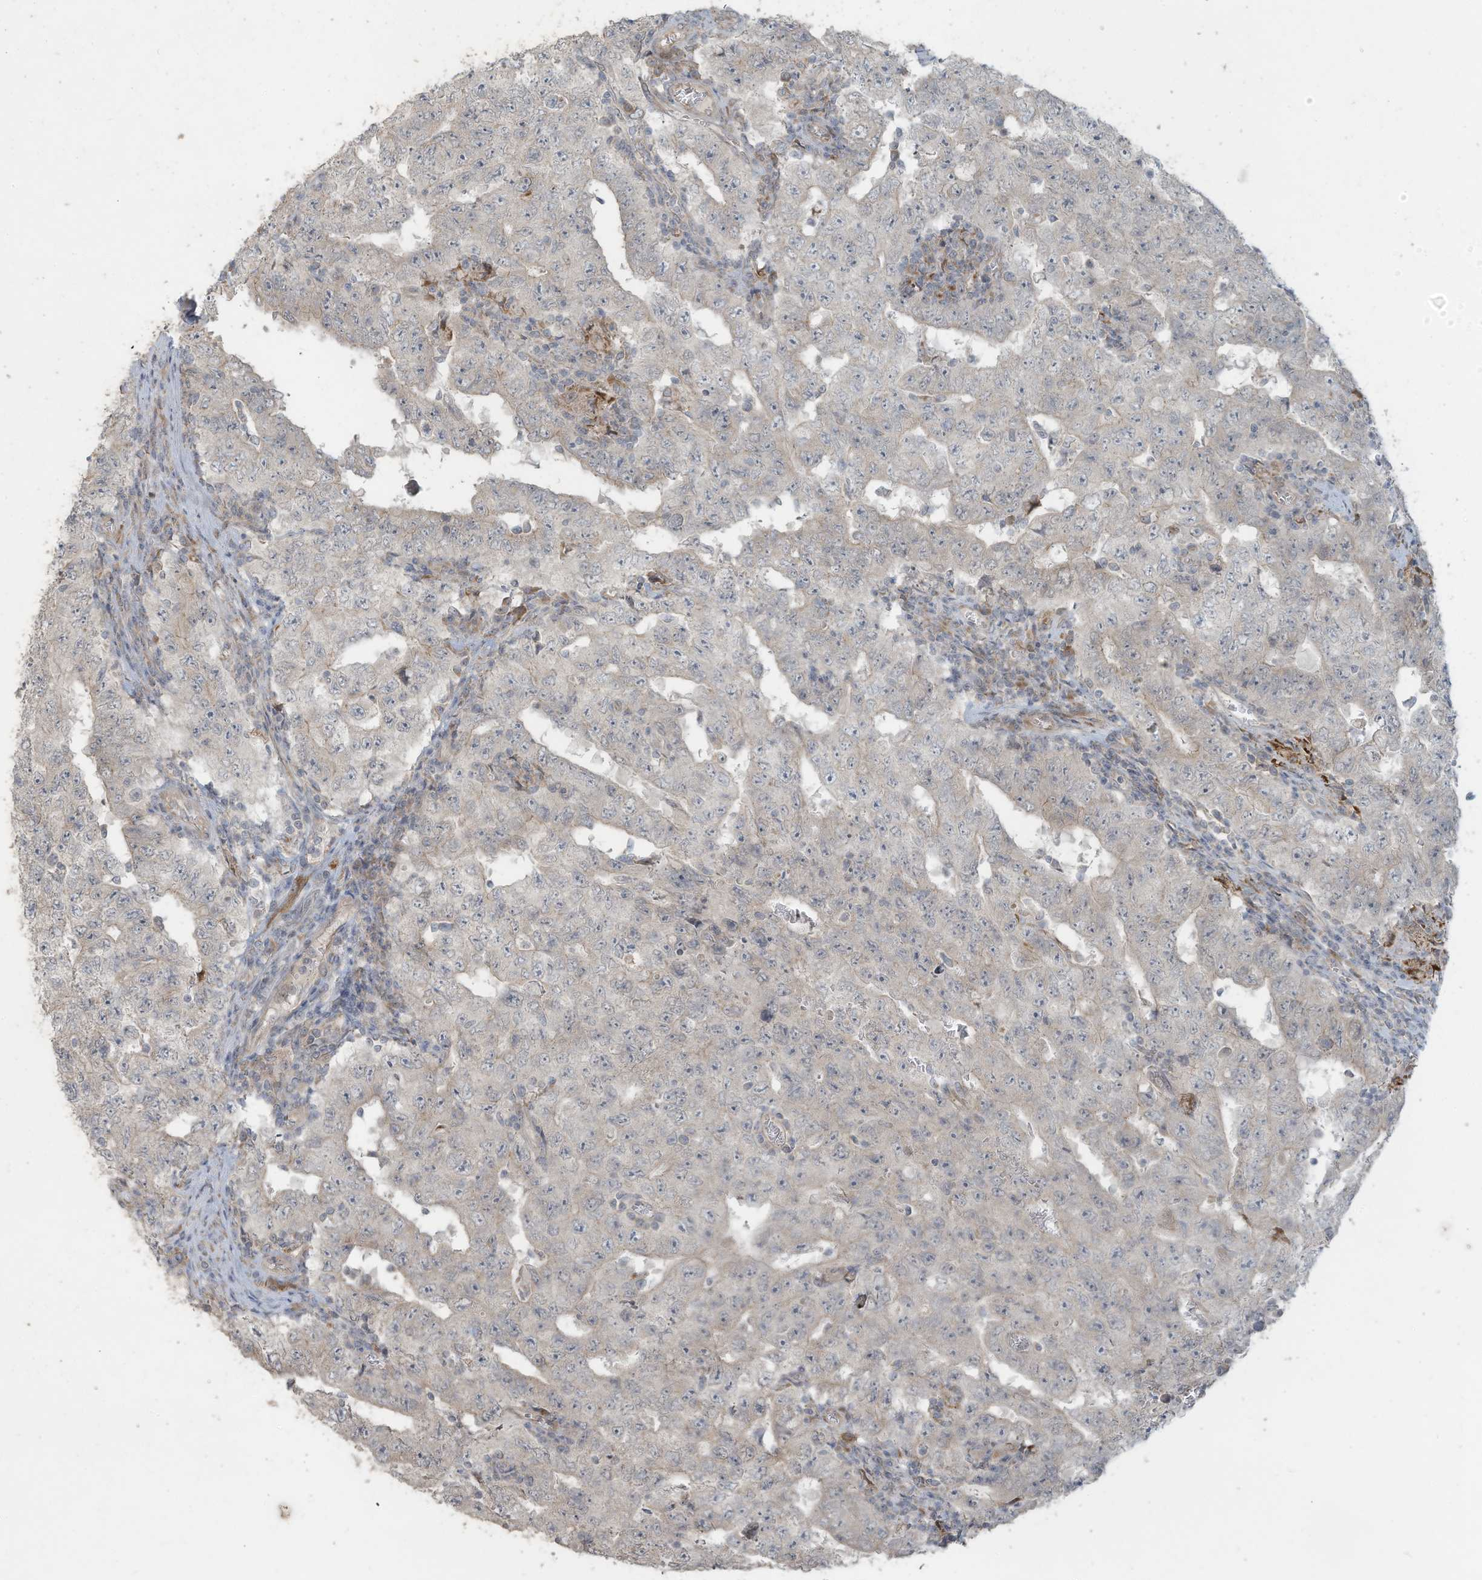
{"staining": {"intensity": "negative", "quantity": "none", "location": "none"}, "tissue": "testis cancer", "cell_type": "Tumor cells", "image_type": "cancer", "snomed": [{"axis": "morphology", "description": "Carcinoma, Embryonal, NOS"}, {"axis": "topography", "description": "Testis"}], "caption": "This is an IHC histopathology image of embryonal carcinoma (testis). There is no expression in tumor cells.", "gene": "MAGIX", "patient": {"sex": "male", "age": 26}}